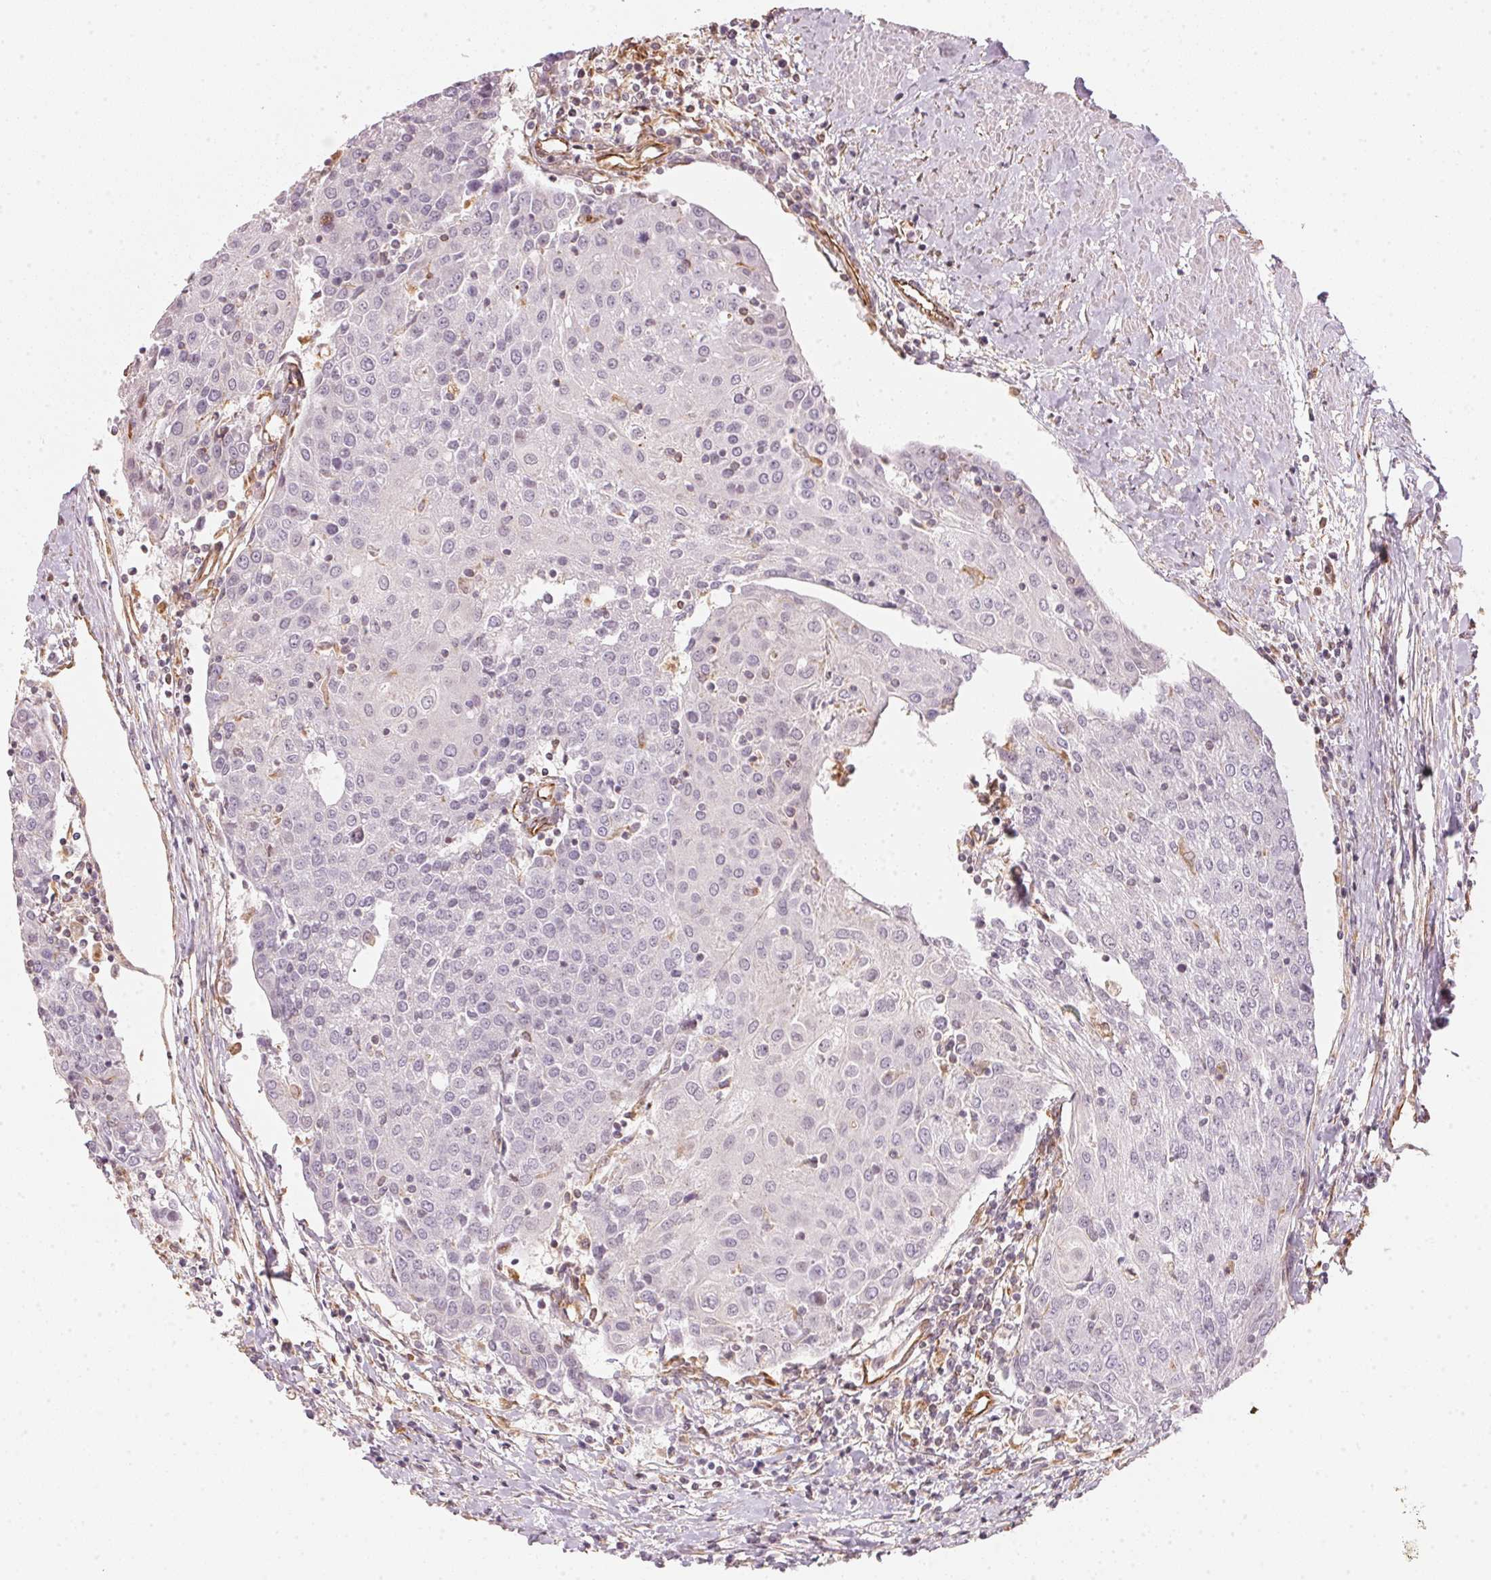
{"staining": {"intensity": "negative", "quantity": "none", "location": "none"}, "tissue": "urothelial cancer", "cell_type": "Tumor cells", "image_type": "cancer", "snomed": [{"axis": "morphology", "description": "Urothelial carcinoma, High grade"}, {"axis": "topography", "description": "Urinary bladder"}], "caption": "Tumor cells are negative for protein expression in human urothelial cancer.", "gene": "FOXR2", "patient": {"sex": "female", "age": 85}}